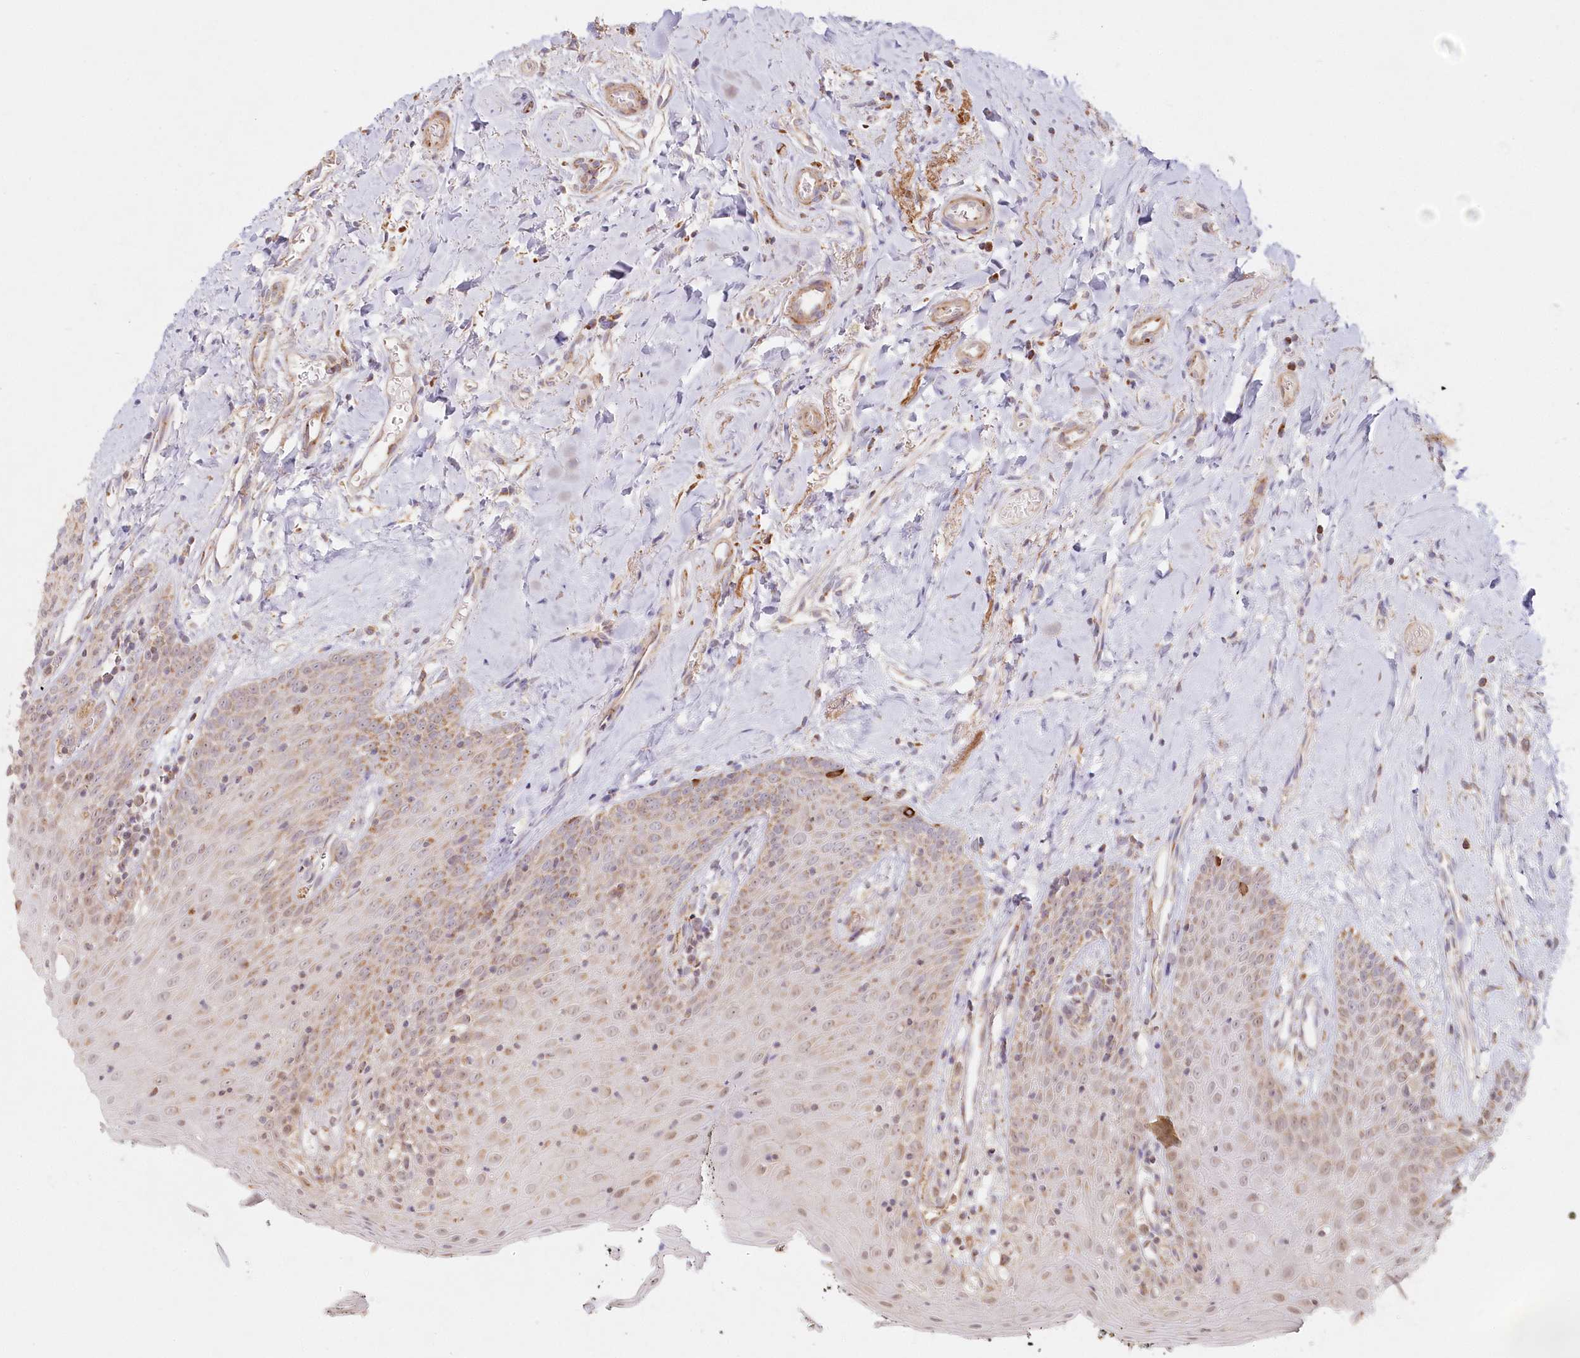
{"staining": {"intensity": "moderate", "quantity": "25%-75%", "location": "cytoplasmic/membranous"}, "tissue": "oral mucosa", "cell_type": "Squamous epithelial cells", "image_type": "normal", "snomed": [{"axis": "morphology", "description": "Normal tissue, NOS"}, {"axis": "topography", "description": "Oral tissue"}], "caption": "Immunohistochemistry (IHC) histopathology image of normal human oral mucosa stained for a protein (brown), which shows medium levels of moderate cytoplasmic/membranous expression in approximately 25%-75% of squamous epithelial cells.", "gene": "DNA2", "patient": {"sex": "male", "age": 74}}